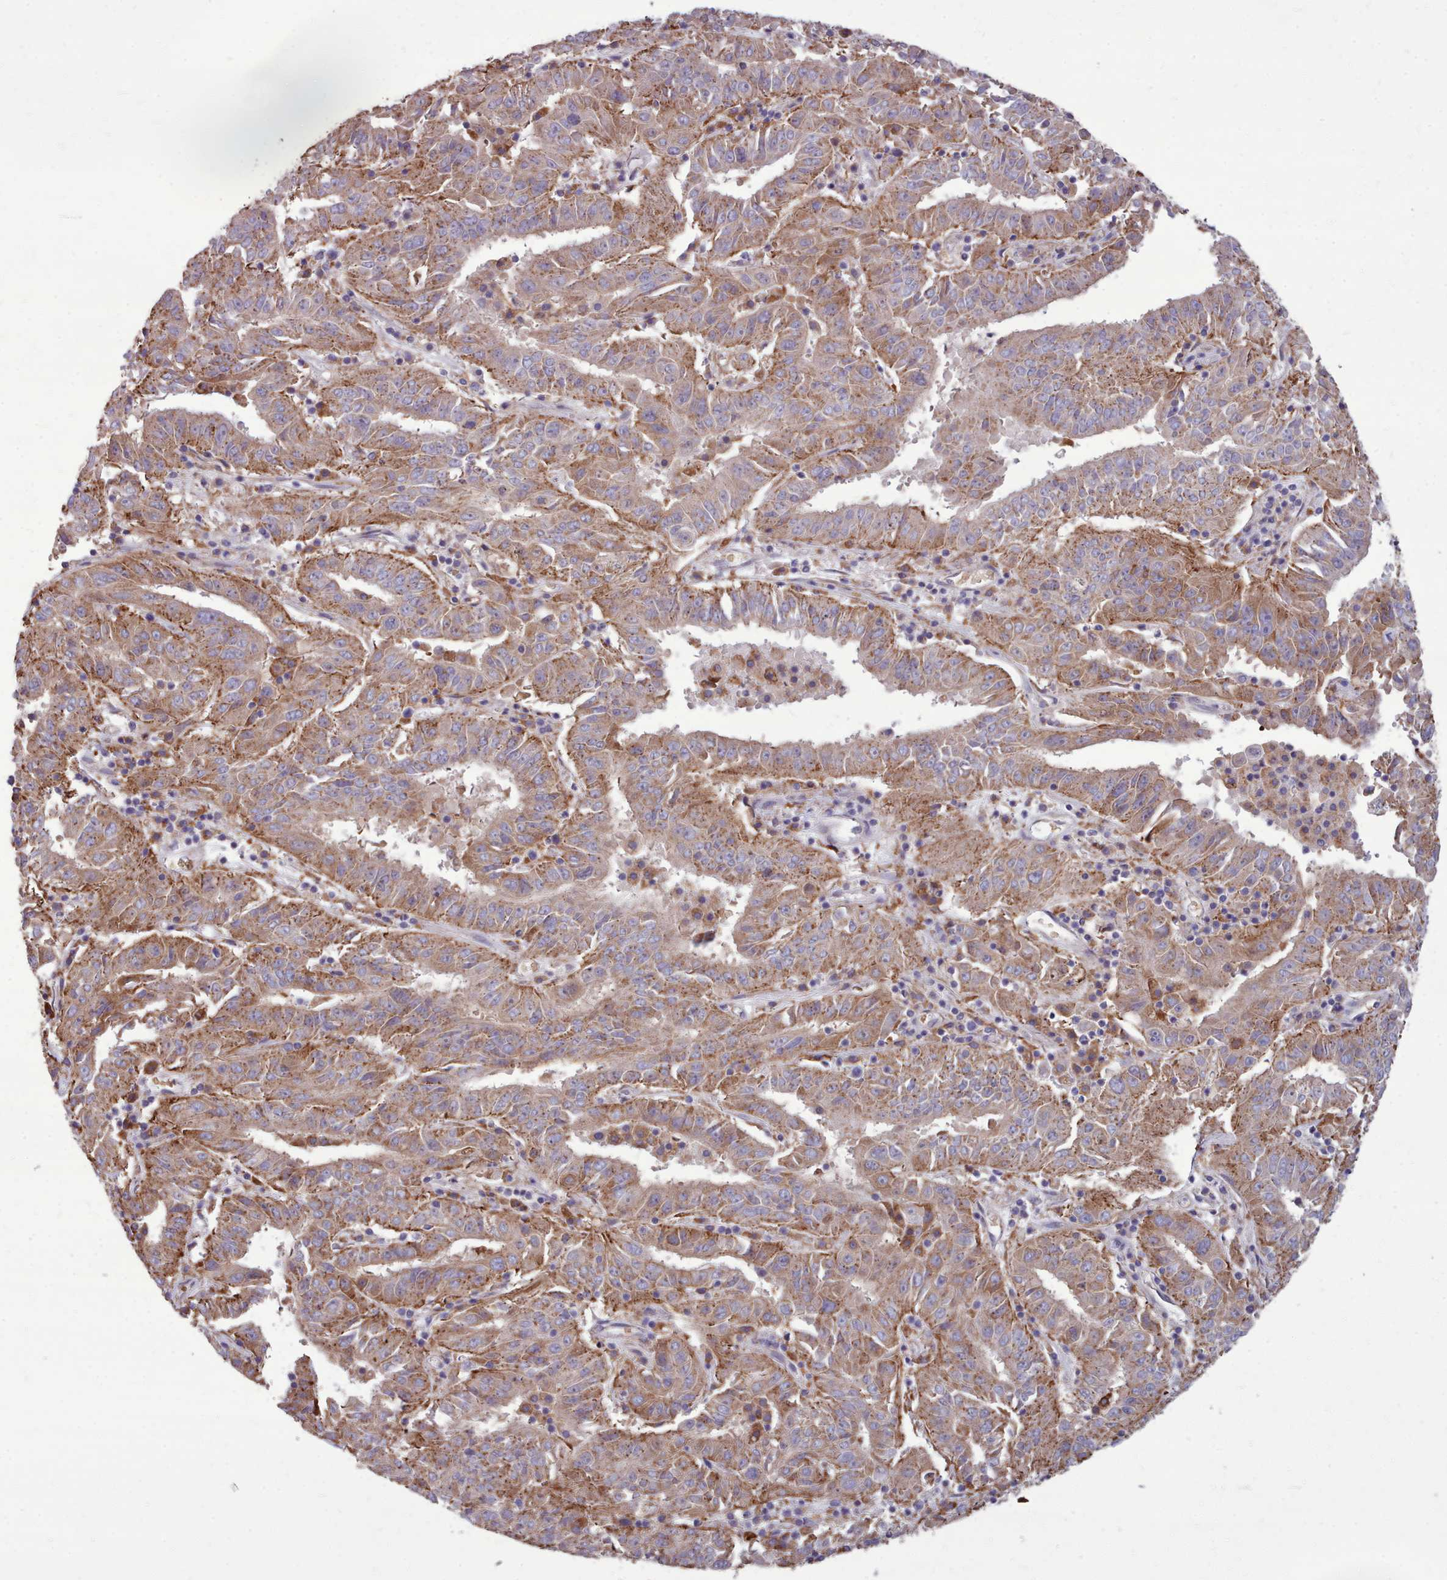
{"staining": {"intensity": "moderate", "quantity": ">75%", "location": "cytoplasmic/membranous"}, "tissue": "pancreatic cancer", "cell_type": "Tumor cells", "image_type": "cancer", "snomed": [{"axis": "morphology", "description": "Adenocarcinoma, NOS"}, {"axis": "topography", "description": "Pancreas"}], "caption": "Protein staining of adenocarcinoma (pancreatic) tissue demonstrates moderate cytoplasmic/membranous expression in approximately >75% of tumor cells.", "gene": "PACSIN3", "patient": {"sex": "male", "age": 63}}